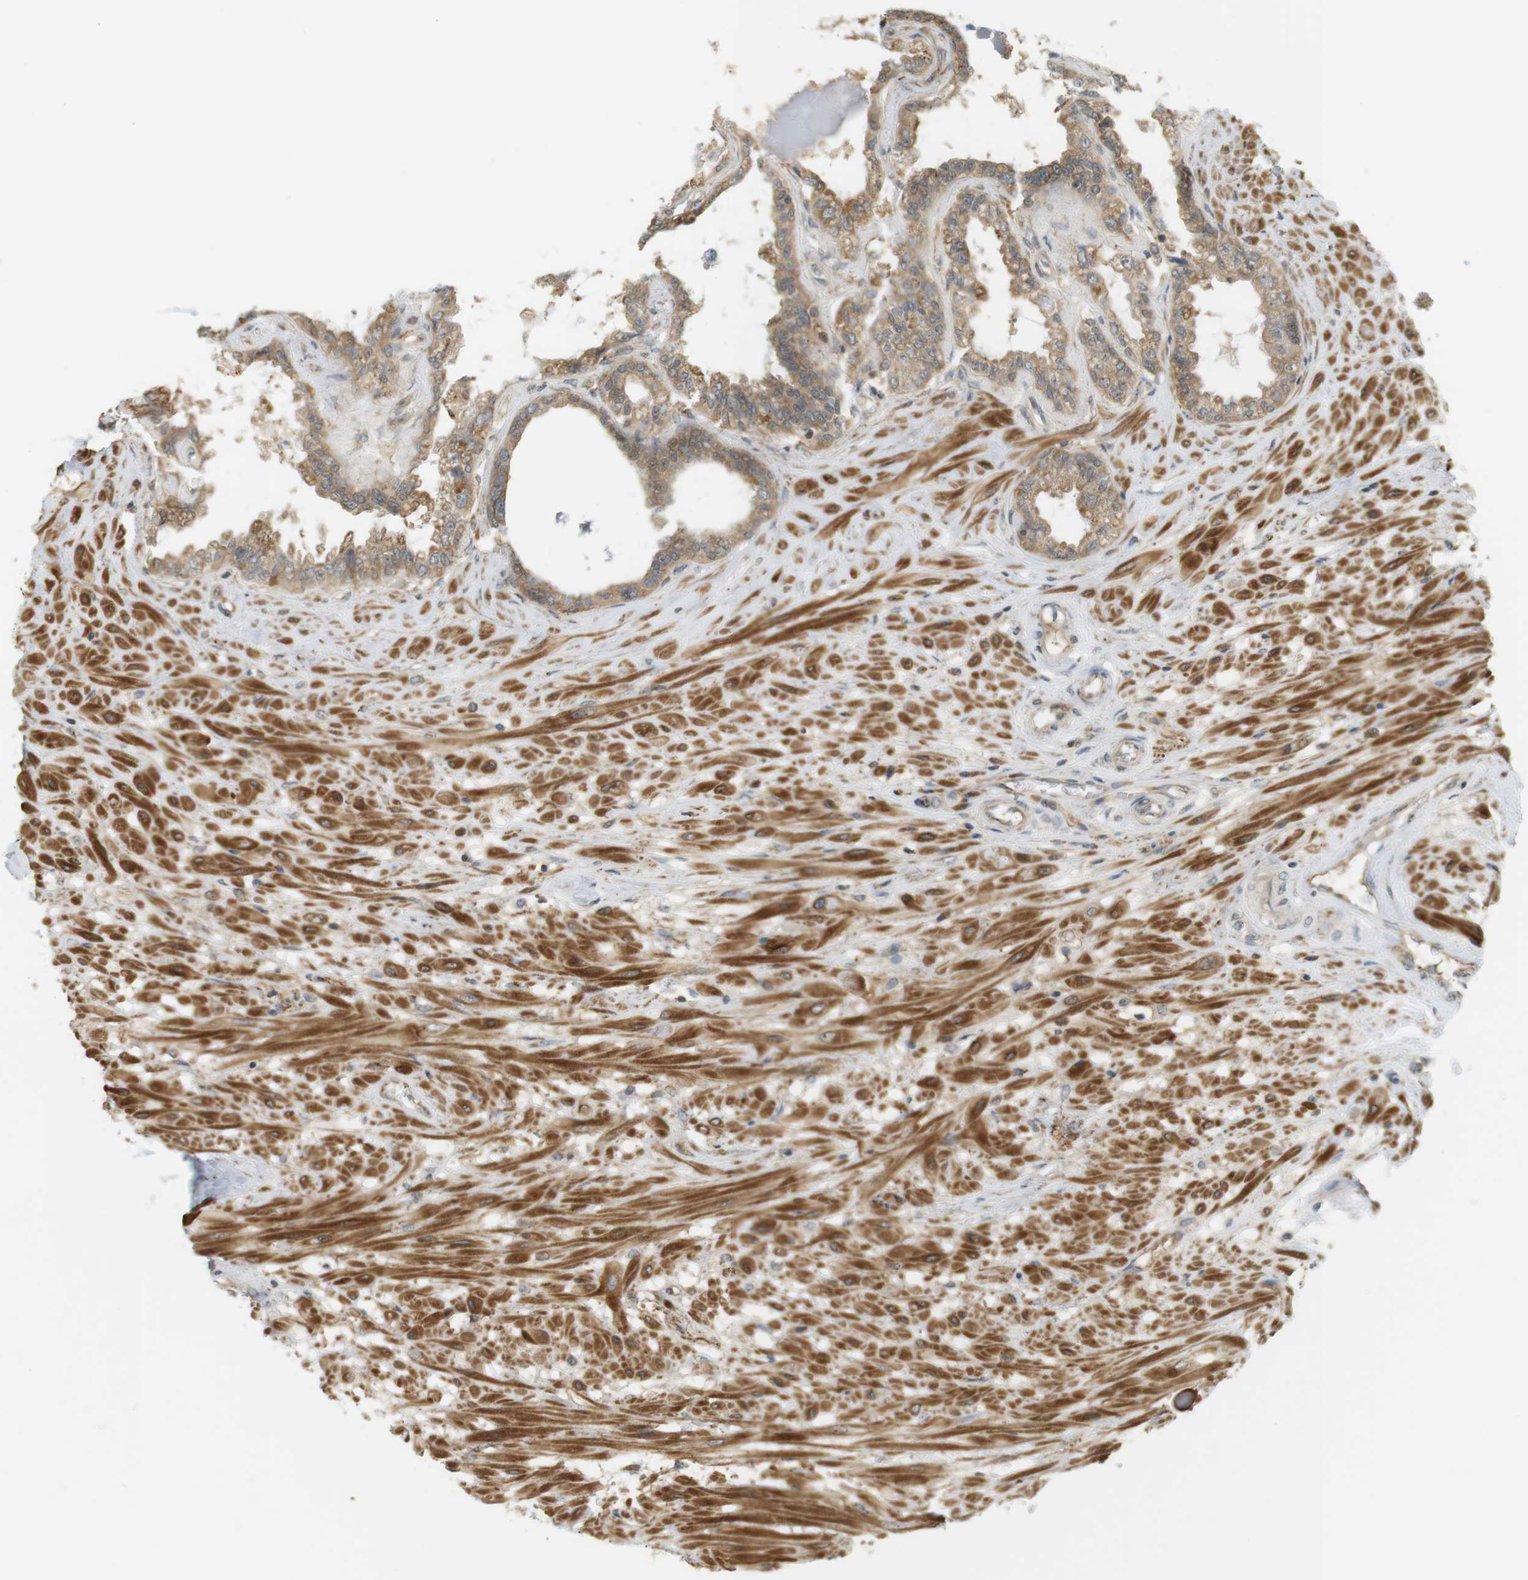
{"staining": {"intensity": "moderate", "quantity": ">75%", "location": "cytoplasmic/membranous"}, "tissue": "seminal vesicle", "cell_type": "Glandular cells", "image_type": "normal", "snomed": [{"axis": "morphology", "description": "Normal tissue, NOS"}, {"axis": "morphology", "description": "Inflammation, NOS"}, {"axis": "topography", "description": "Urinary bladder"}, {"axis": "topography", "description": "Prostate"}, {"axis": "topography", "description": "Seminal veicle"}], "caption": "Approximately >75% of glandular cells in benign seminal vesicle display moderate cytoplasmic/membranous protein staining as visualized by brown immunohistochemical staining.", "gene": "PA2G4", "patient": {"sex": "male", "age": 82}}